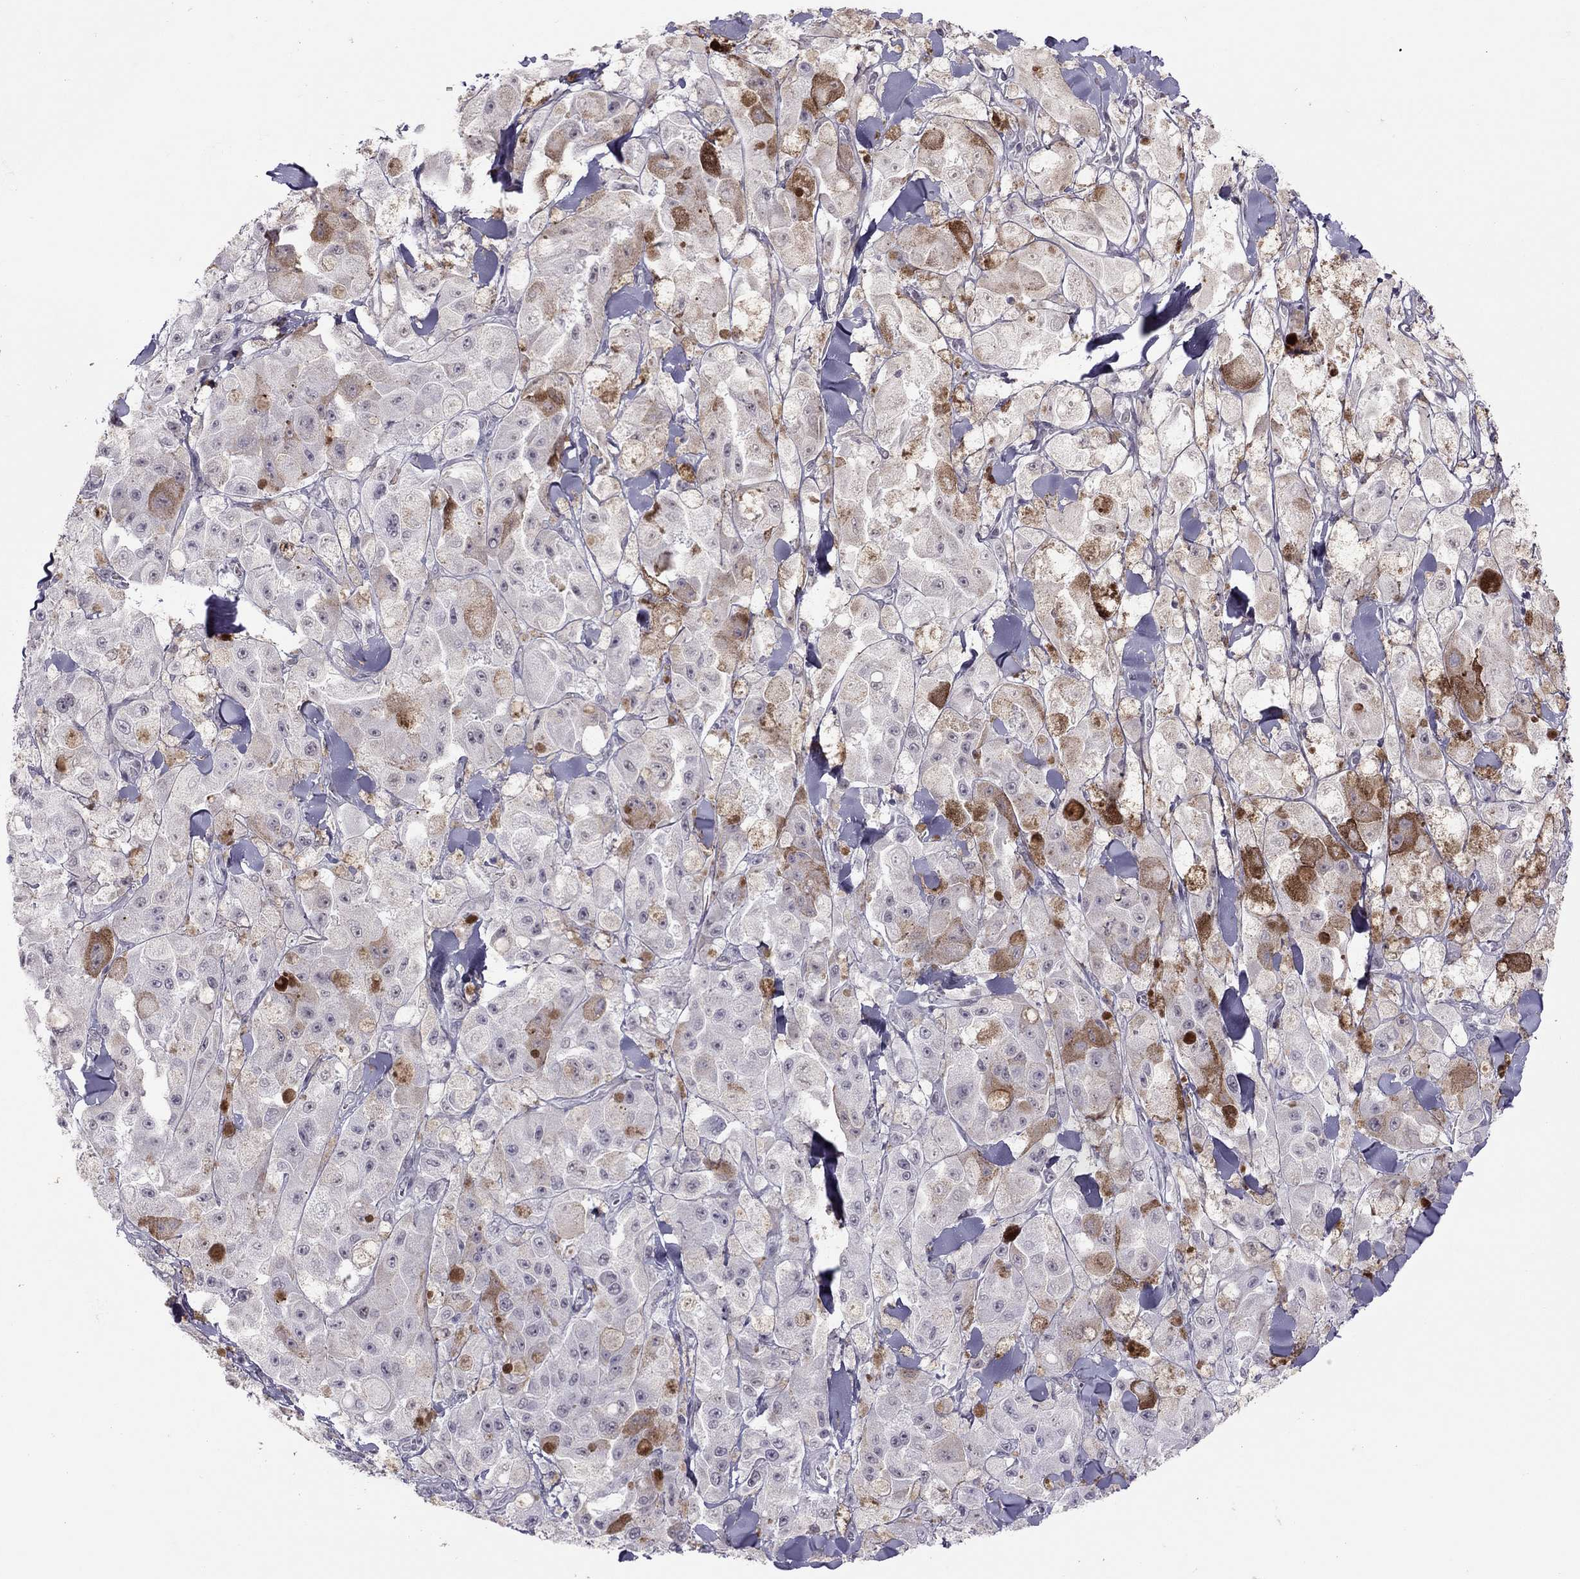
{"staining": {"intensity": "negative", "quantity": "none", "location": "none"}, "tissue": "melanoma", "cell_type": "Tumor cells", "image_type": "cancer", "snomed": [{"axis": "morphology", "description": "Malignant melanoma, NOS"}, {"axis": "topography", "description": "Skin"}], "caption": "IHC of malignant melanoma displays no expression in tumor cells.", "gene": "JHY", "patient": {"sex": "female", "age": 58}}